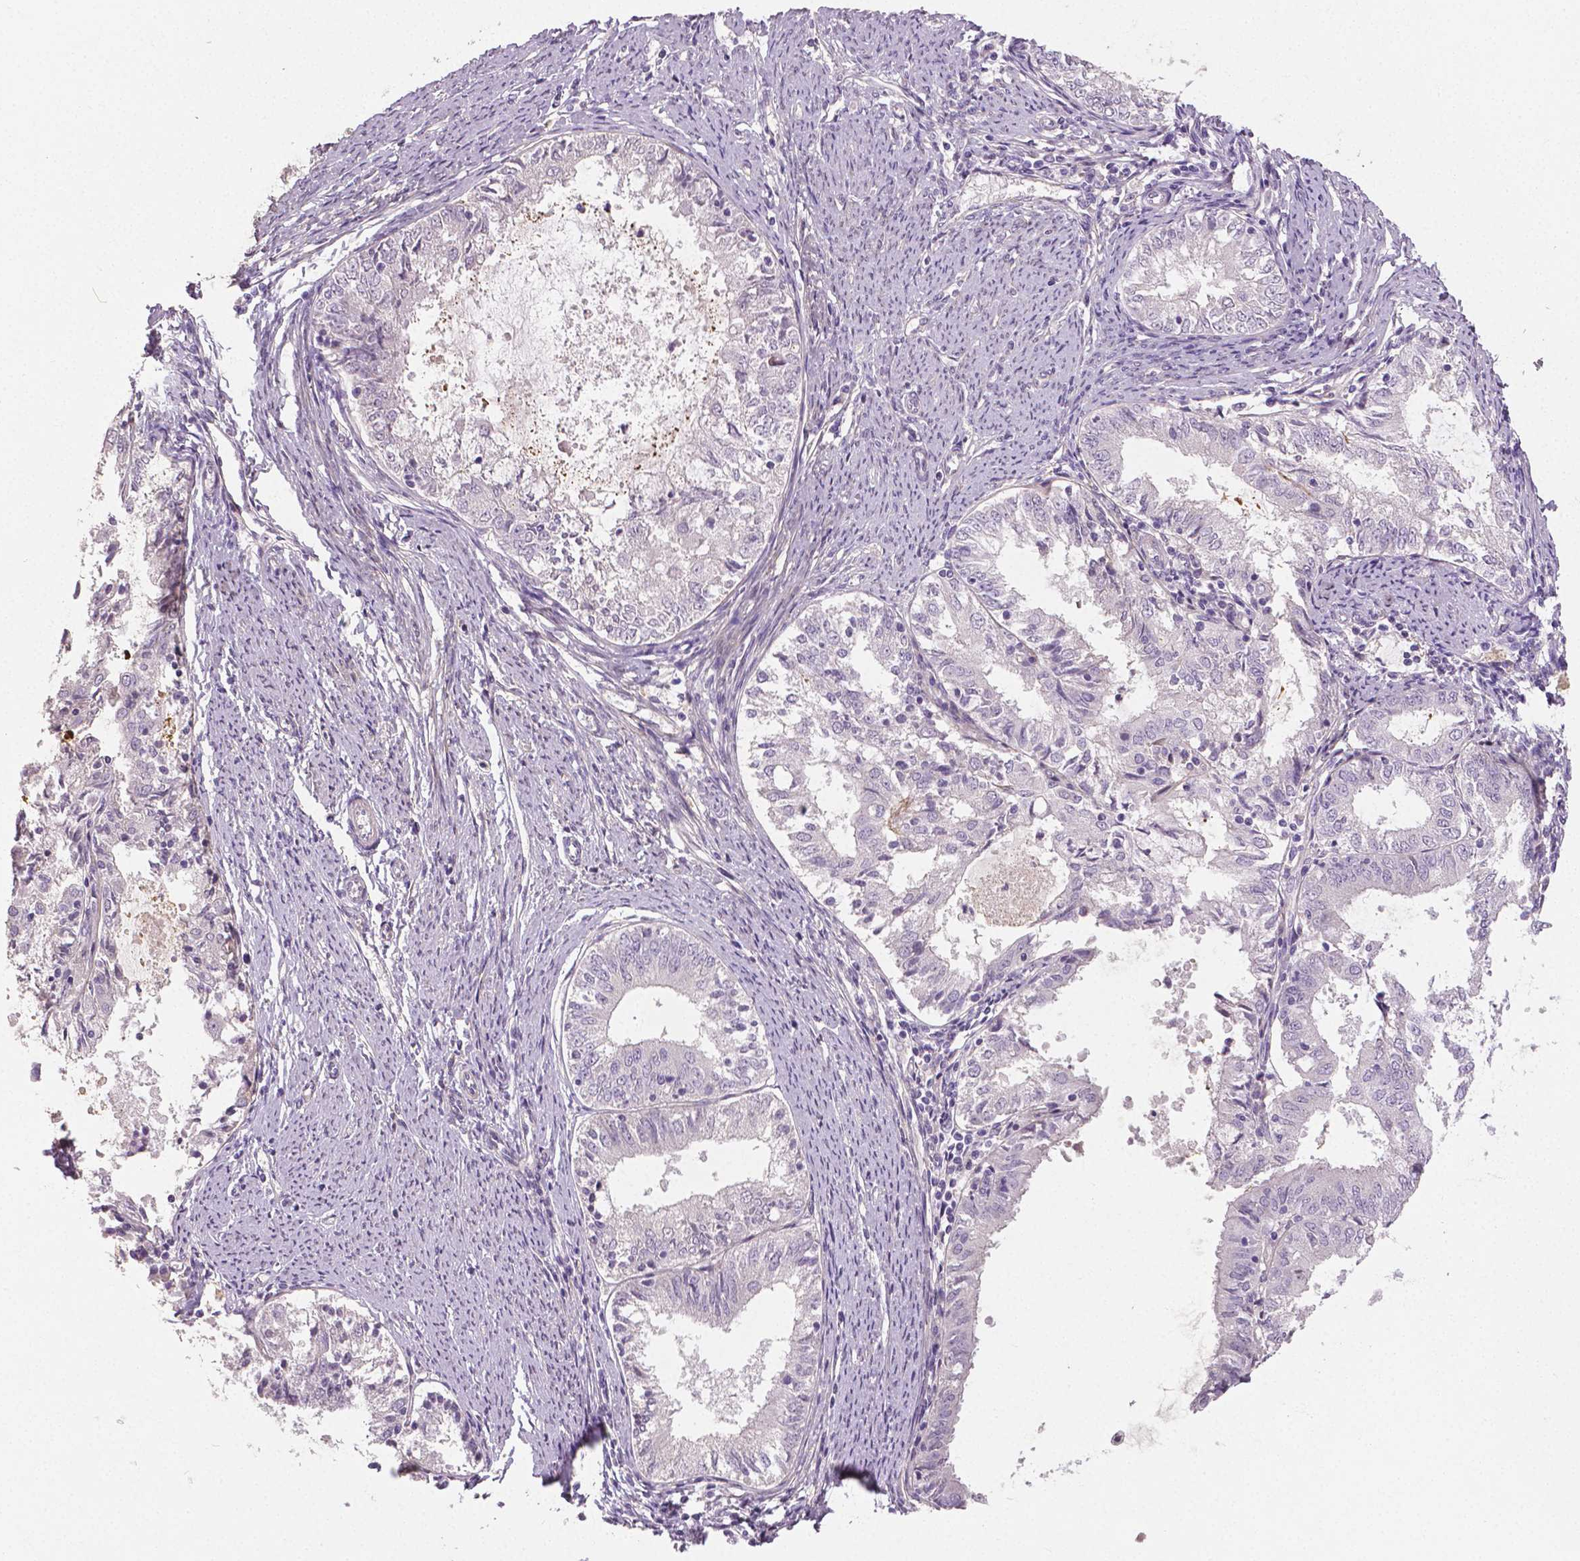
{"staining": {"intensity": "negative", "quantity": "none", "location": "none"}, "tissue": "endometrial cancer", "cell_type": "Tumor cells", "image_type": "cancer", "snomed": [{"axis": "morphology", "description": "Adenocarcinoma, NOS"}, {"axis": "topography", "description": "Endometrium"}], "caption": "Immunohistochemical staining of human endometrial cancer (adenocarcinoma) displays no significant staining in tumor cells.", "gene": "FLT1", "patient": {"sex": "female", "age": 57}}